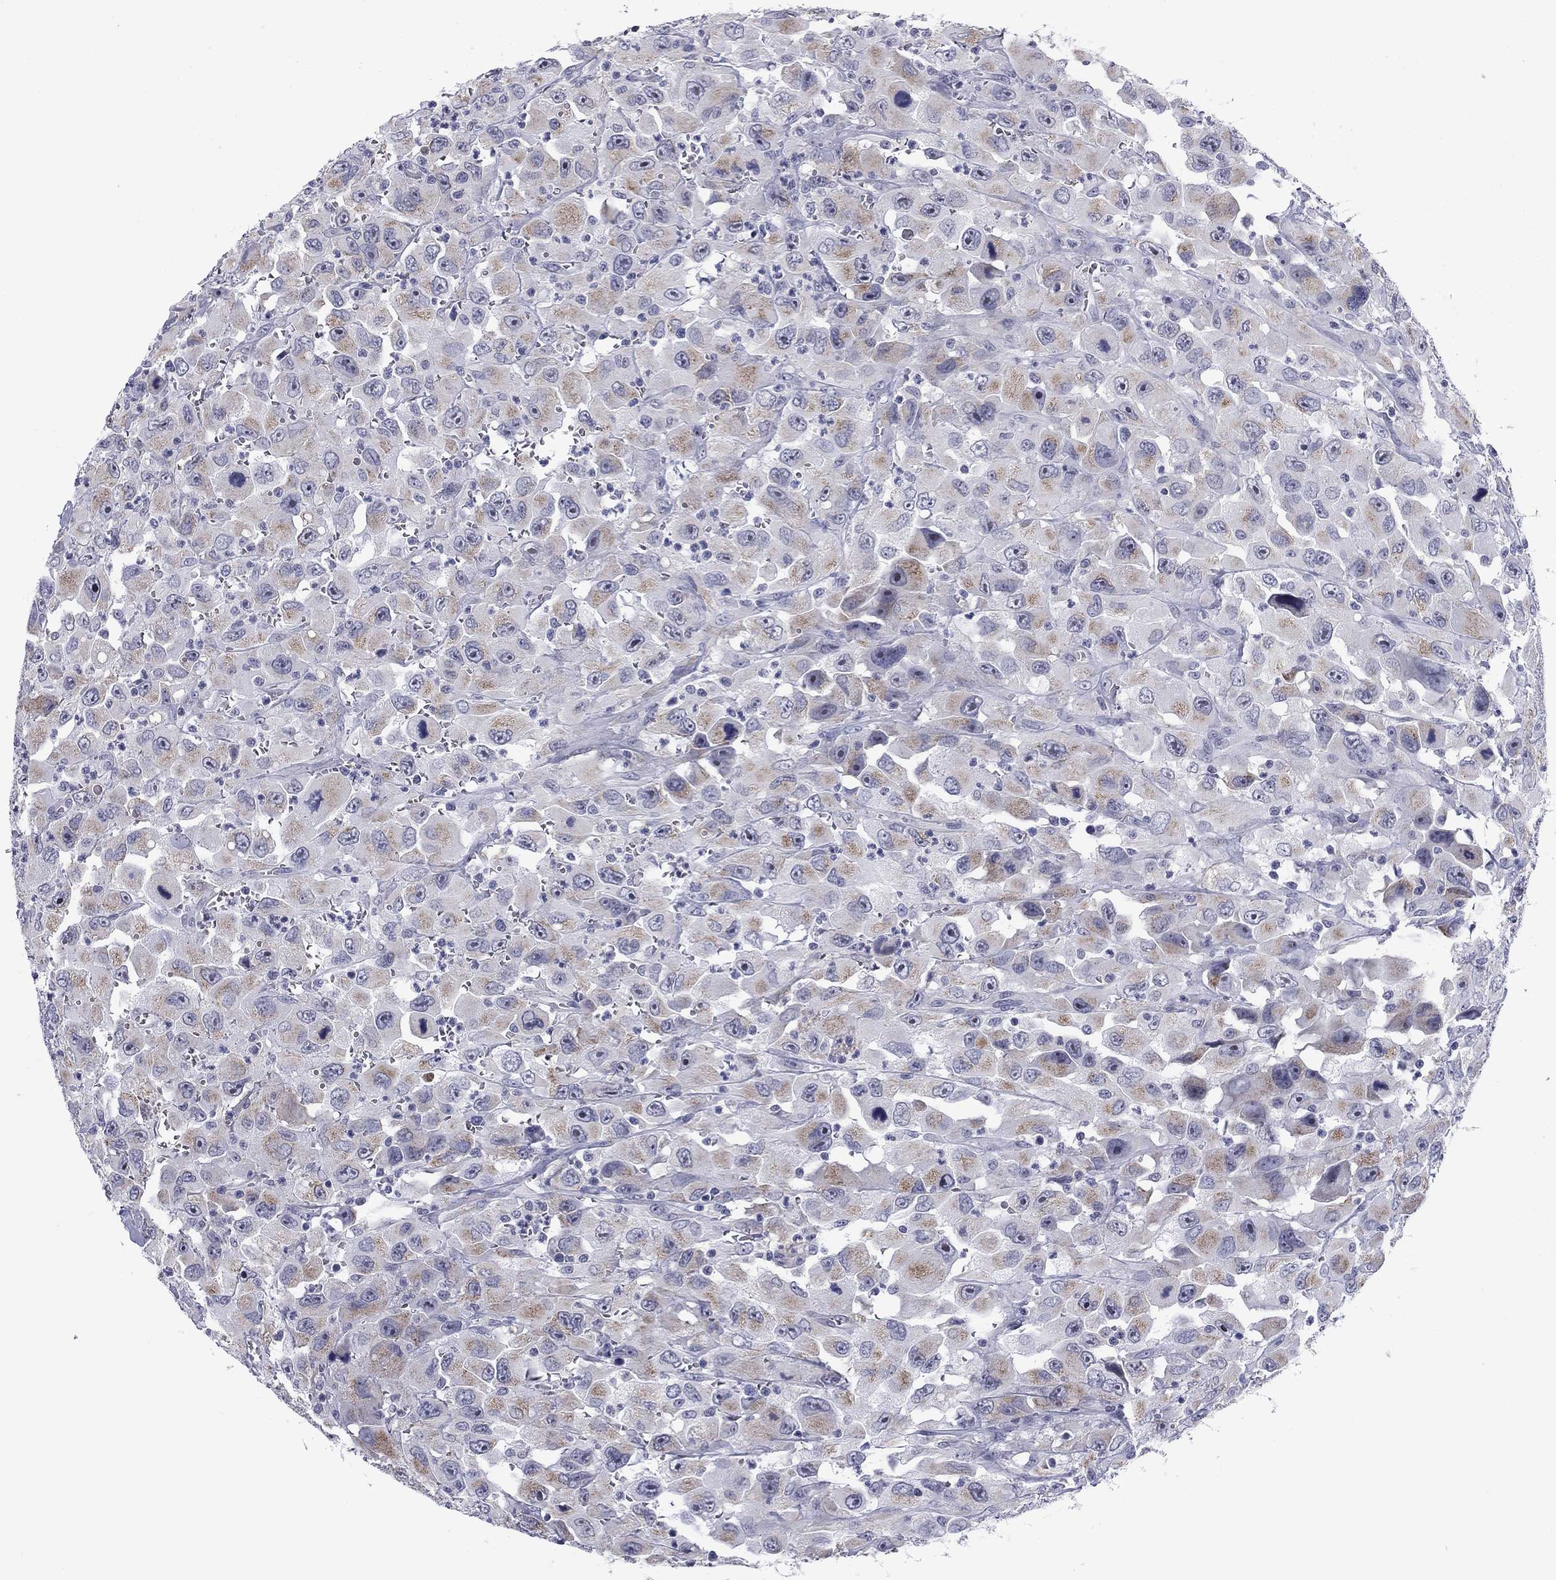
{"staining": {"intensity": "weak", "quantity": "<25%", "location": "cytoplasmic/membranous"}, "tissue": "head and neck cancer", "cell_type": "Tumor cells", "image_type": "cancer", "snomed": [{"axis": "morphology", "description": "Squamous cell carcinoma, NOS"}, {"axis": "morphology", "description": "Squamous cell carcinoma, metastatic, NOS"}, {"axis": "topography", "description": "Oral tissue"}, {"axis": "topography", "description": "Head-Neck"}], "caption": "Immunohistochemical staining of head and neck cancer (squamous cell carcinoma) demonstrates no significant positivity in tumor cells.", "gene": "PRPH", "patient": {"sex": "female", "age": 85}}